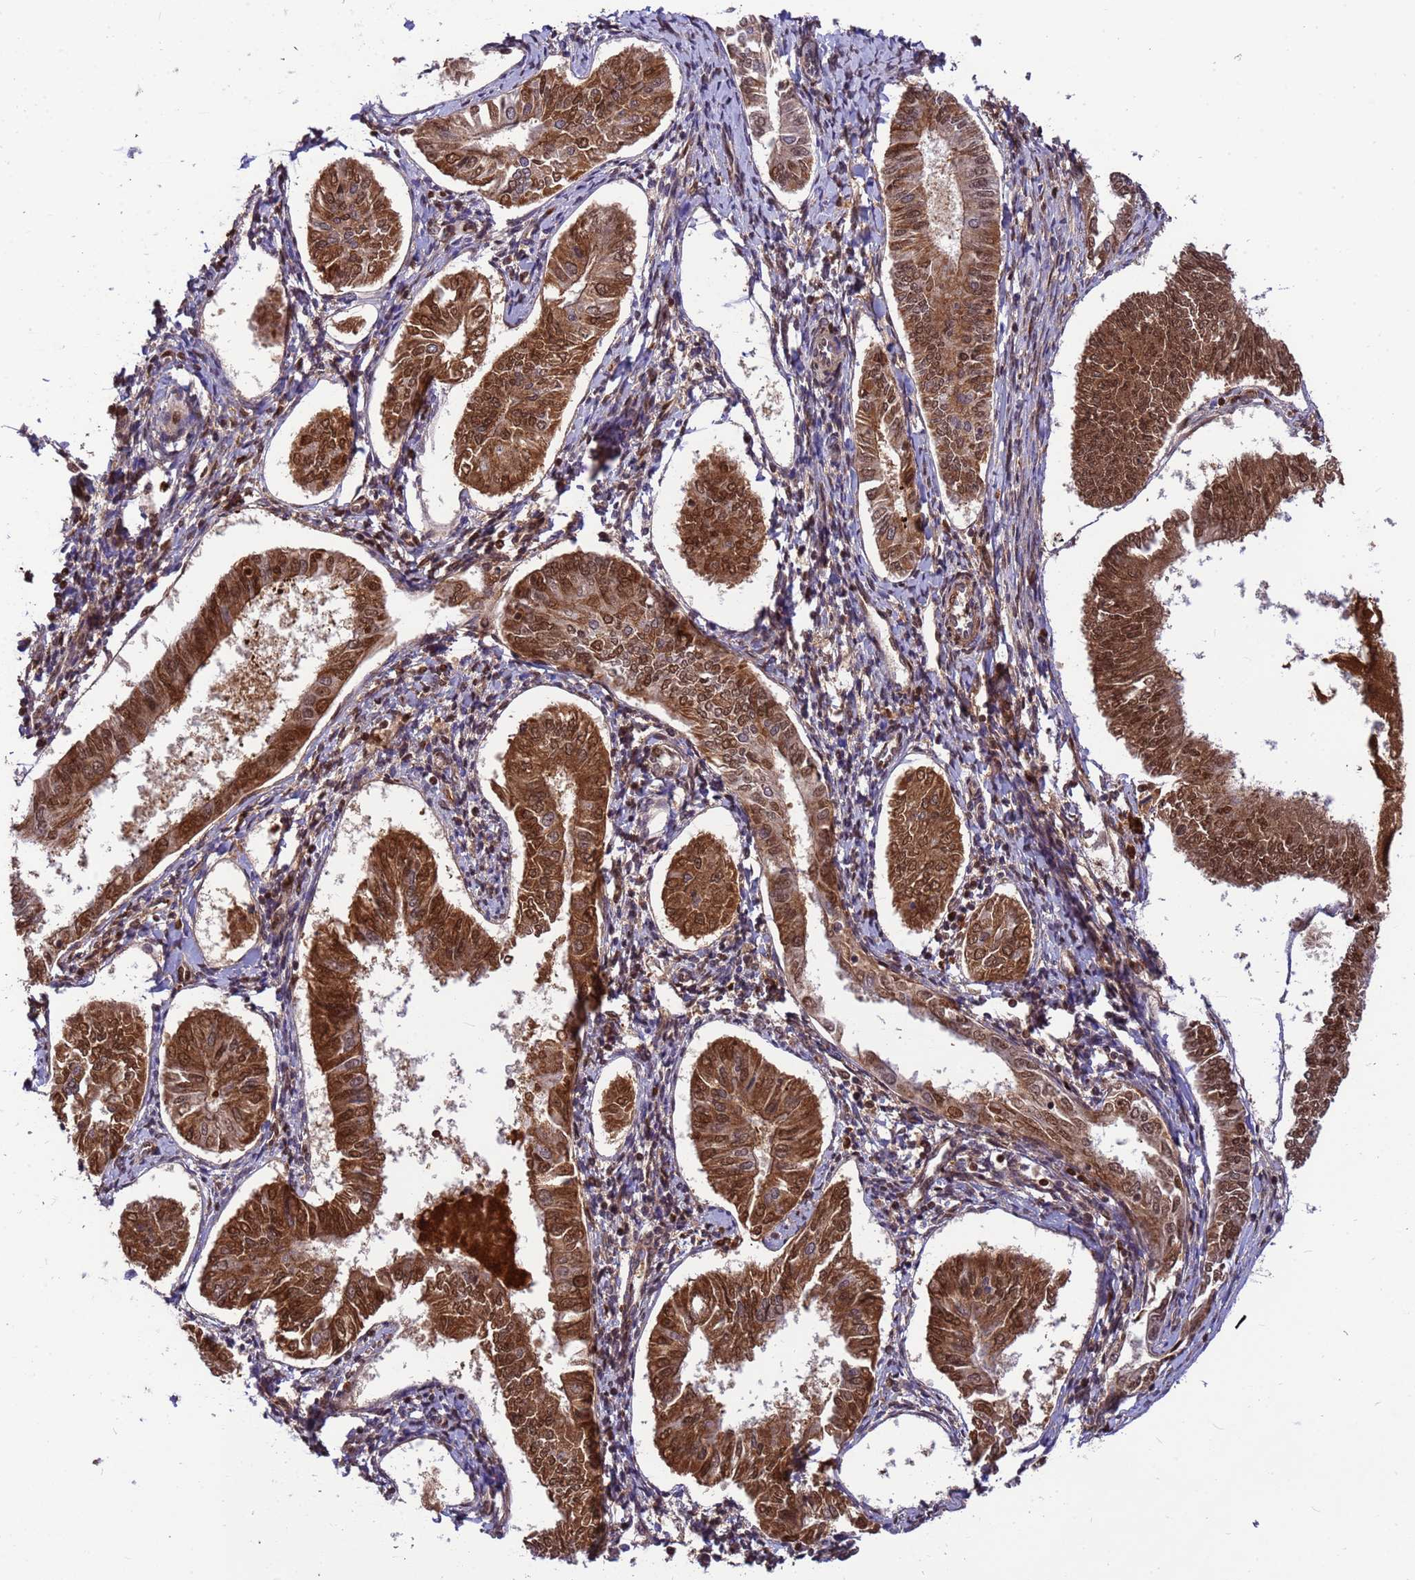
{"staining": {"intensity": "moderate", "quantity": ">75%", "location": "cytoplasmic/membranous,nuclear"}, "tissue": "endometrial cancer", "cell_type": "Tumor cells", "image_type": "cancer", "snomed": [{"axis": "morphology", "description": "Adenocarcinoma, NOS"}, {"axis": "topography", "description": "Endometrium"}], "caption": "Immunohistochemistry staining of endometrial adenocarcinoma, which displays medium levels of moderate cytoplasmic/membranous and nuclear expression in approximately >75% of tumor cells indicating moderate cytoplasmic/membranous and nuclear protein positivity. The staining was performed using DAB (3,3'-diaminobenzidine) (brown) for protein detection and nuclei were counterstained in hematoxylin (blue).", "gene": "ORM1", "patient": {"sex": "female", "age": 58}}